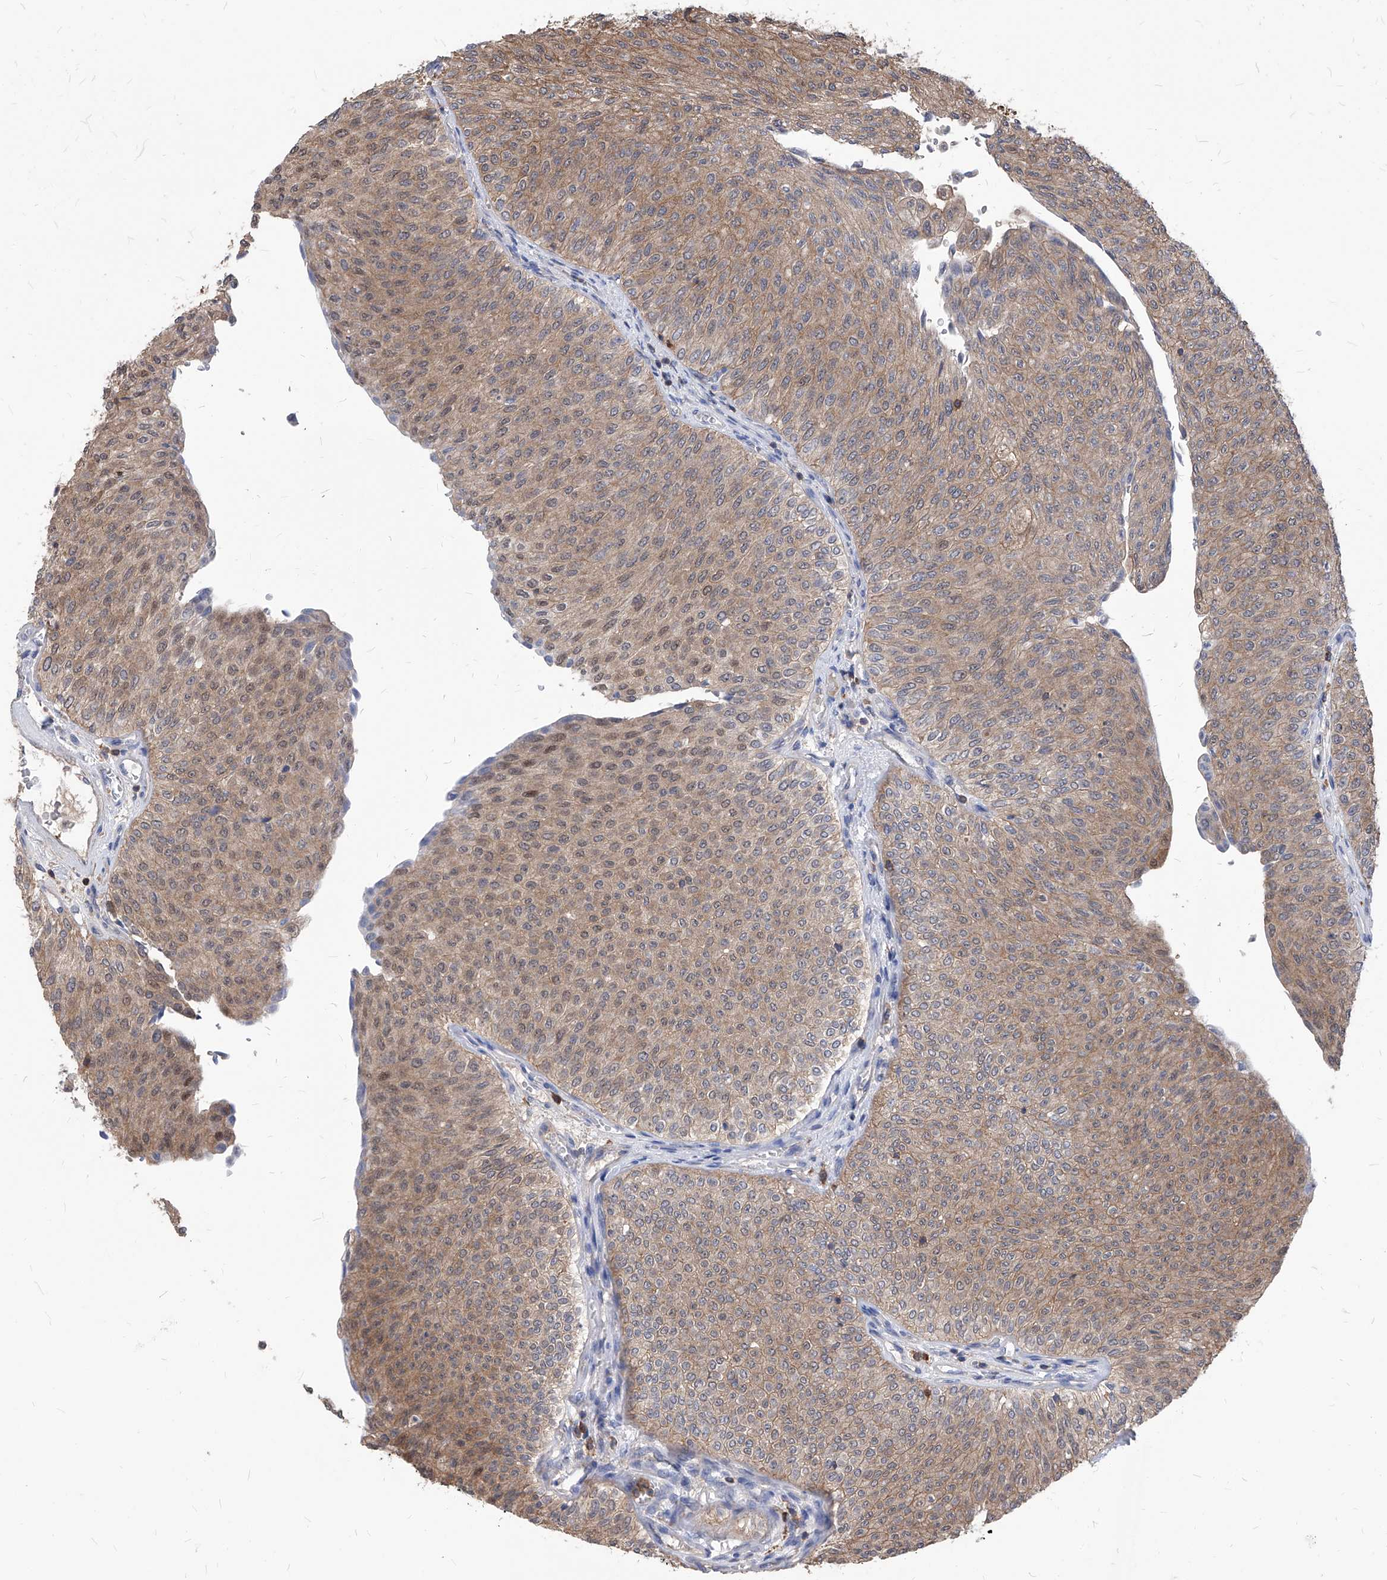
{"staining": {"intensity": "moderate", "quantity": ">75%", "location": "cytoplasmic/membranous"}, "tissue": "urothelial cancer", "cell_type": "Tumor cells", "image_type": "cancer", "snomed": [{"axis": "morphology", "description": "Urothelial carcinoma, Low grade"}, {"axis": "topography", "description": "Urinary bladder"}], "caption": "Protein staining of urothelial carcinoma (low-grade) tissue reveals moderate cytoplasmic/membranous staining in approximately >75% of tumor cells.", "gene": "ABRACL", "patient": {"sex": "male", "age": 78}}